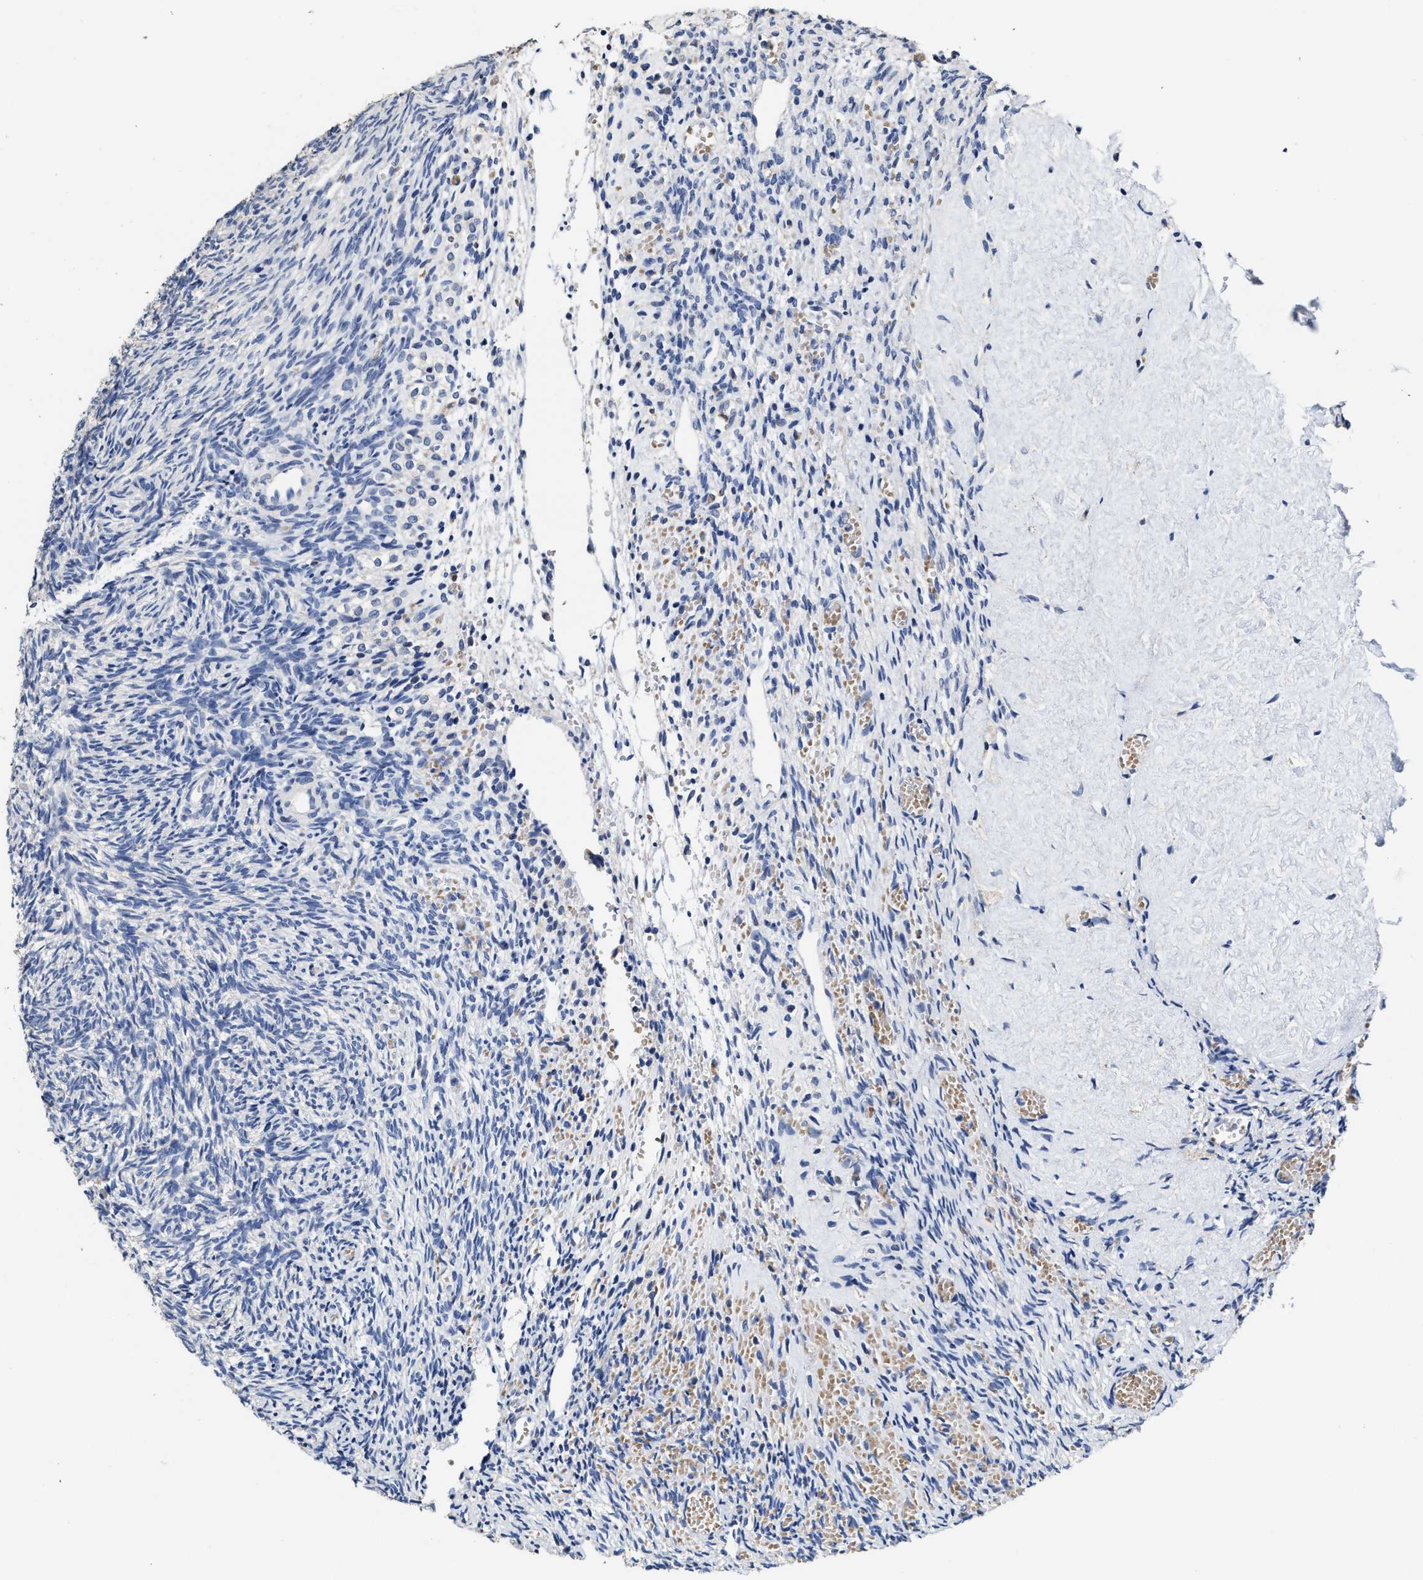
{"staining": {"intensity": "negative", "quantity": "none", "location": "none"}, "tissue": "ovary", "cell_type": "Ovarian stroma cells", "image_type": "normal", "snomed": [{"axis": "morphology", "description": "Normal tissue, NOS"}, {"axis": "topography", "description": "Ovary"}], "caption": "Ovarian stroma cells show no significant positivity in benign ovary. (Brightfield microscopy of DAB IHC at high magnification).", "gene": "ZFAT", "patient": {"sex": "female", "age": 41}}